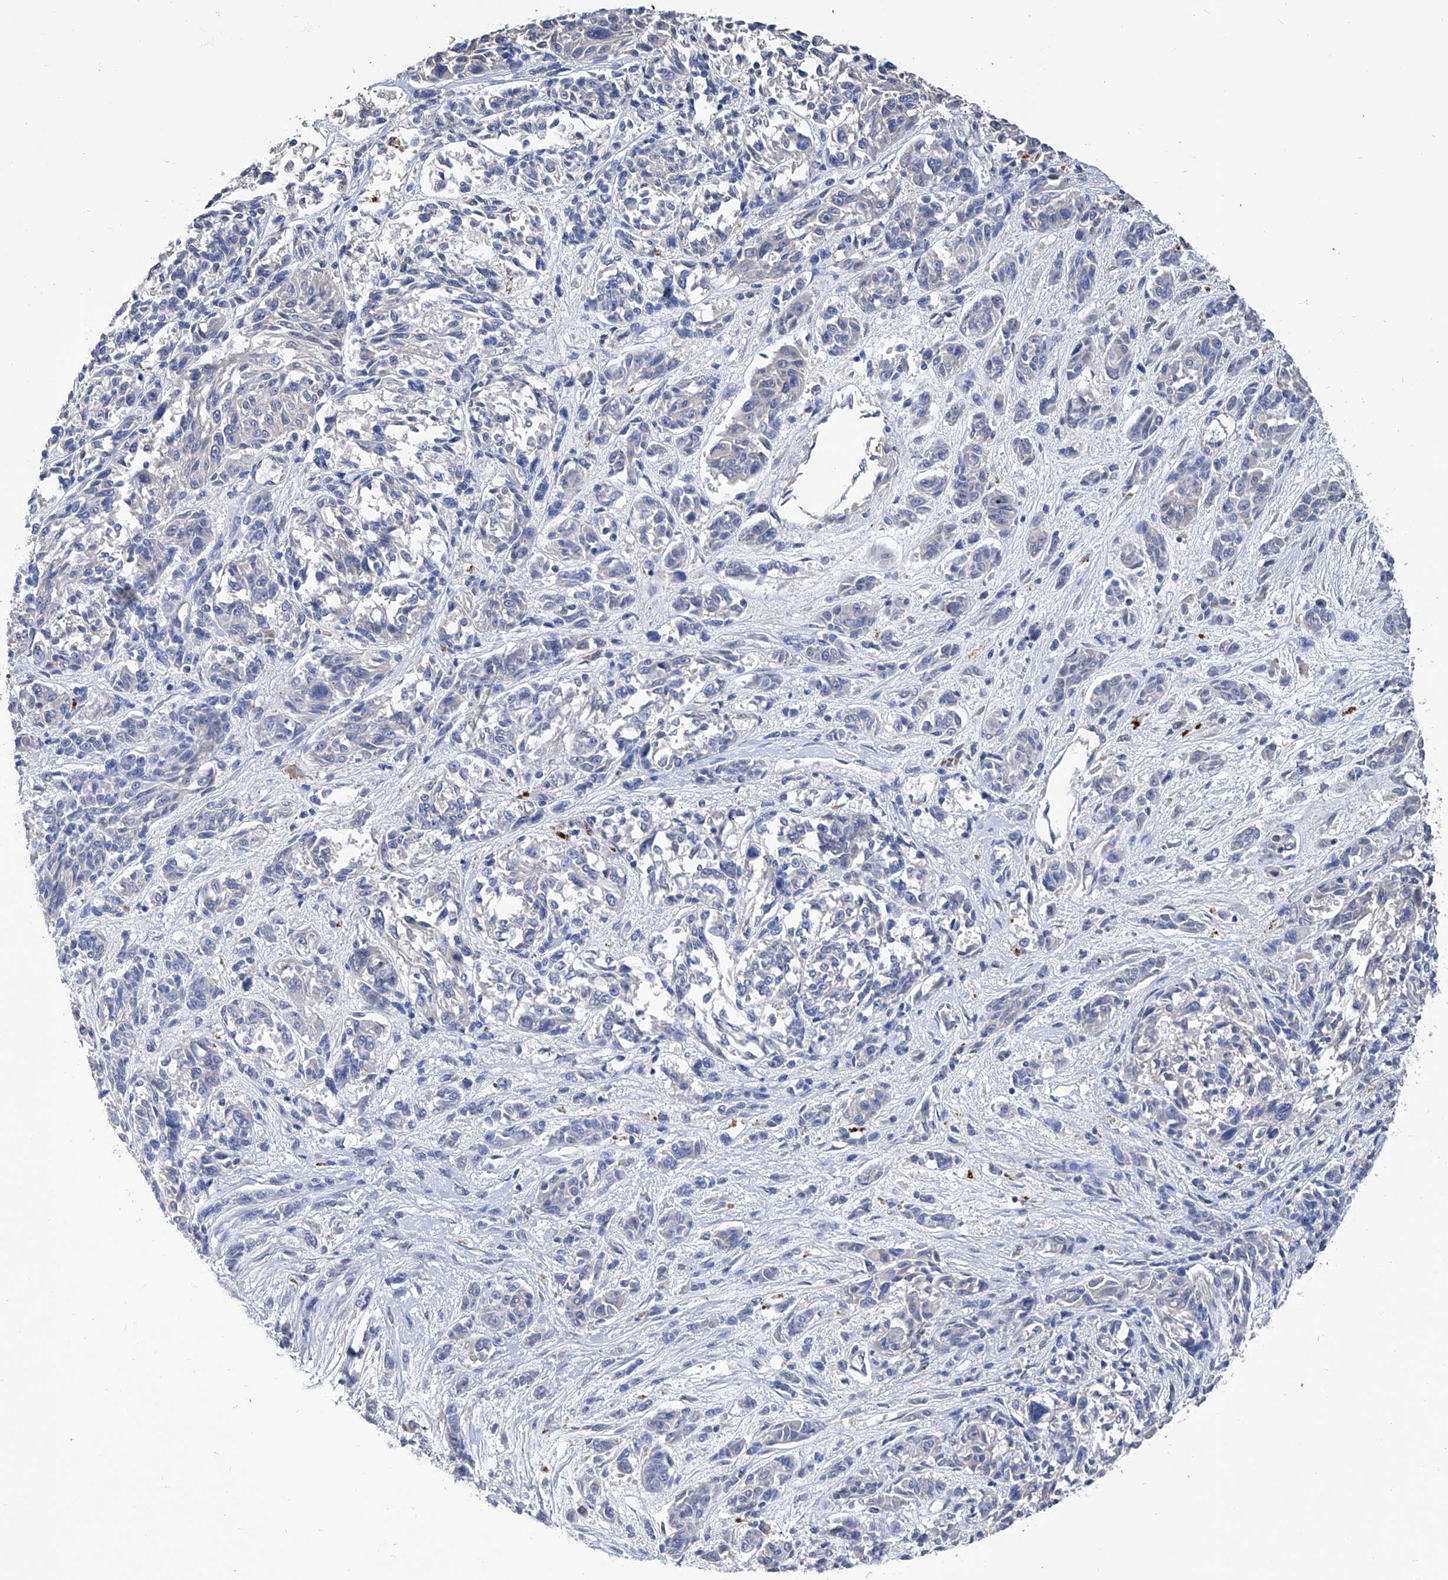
{"staining": {"intensity": "negative", "quantity": "none", "location": "none"}, "tissue": "melanoma", "cell_type": "Tumor cells", "image_type": "cancer", "snomed": [{"axis": "morphology", "description": "Malignant melanoma, NOS"}, {"axis": "topography", "description": "Skin"}], "caption": "DAB immunohistochemical staining of melanoma reveals no significant staining in tumor cells.", "gene": "GPT", "patient": {"sex": "male", "age": 53}}